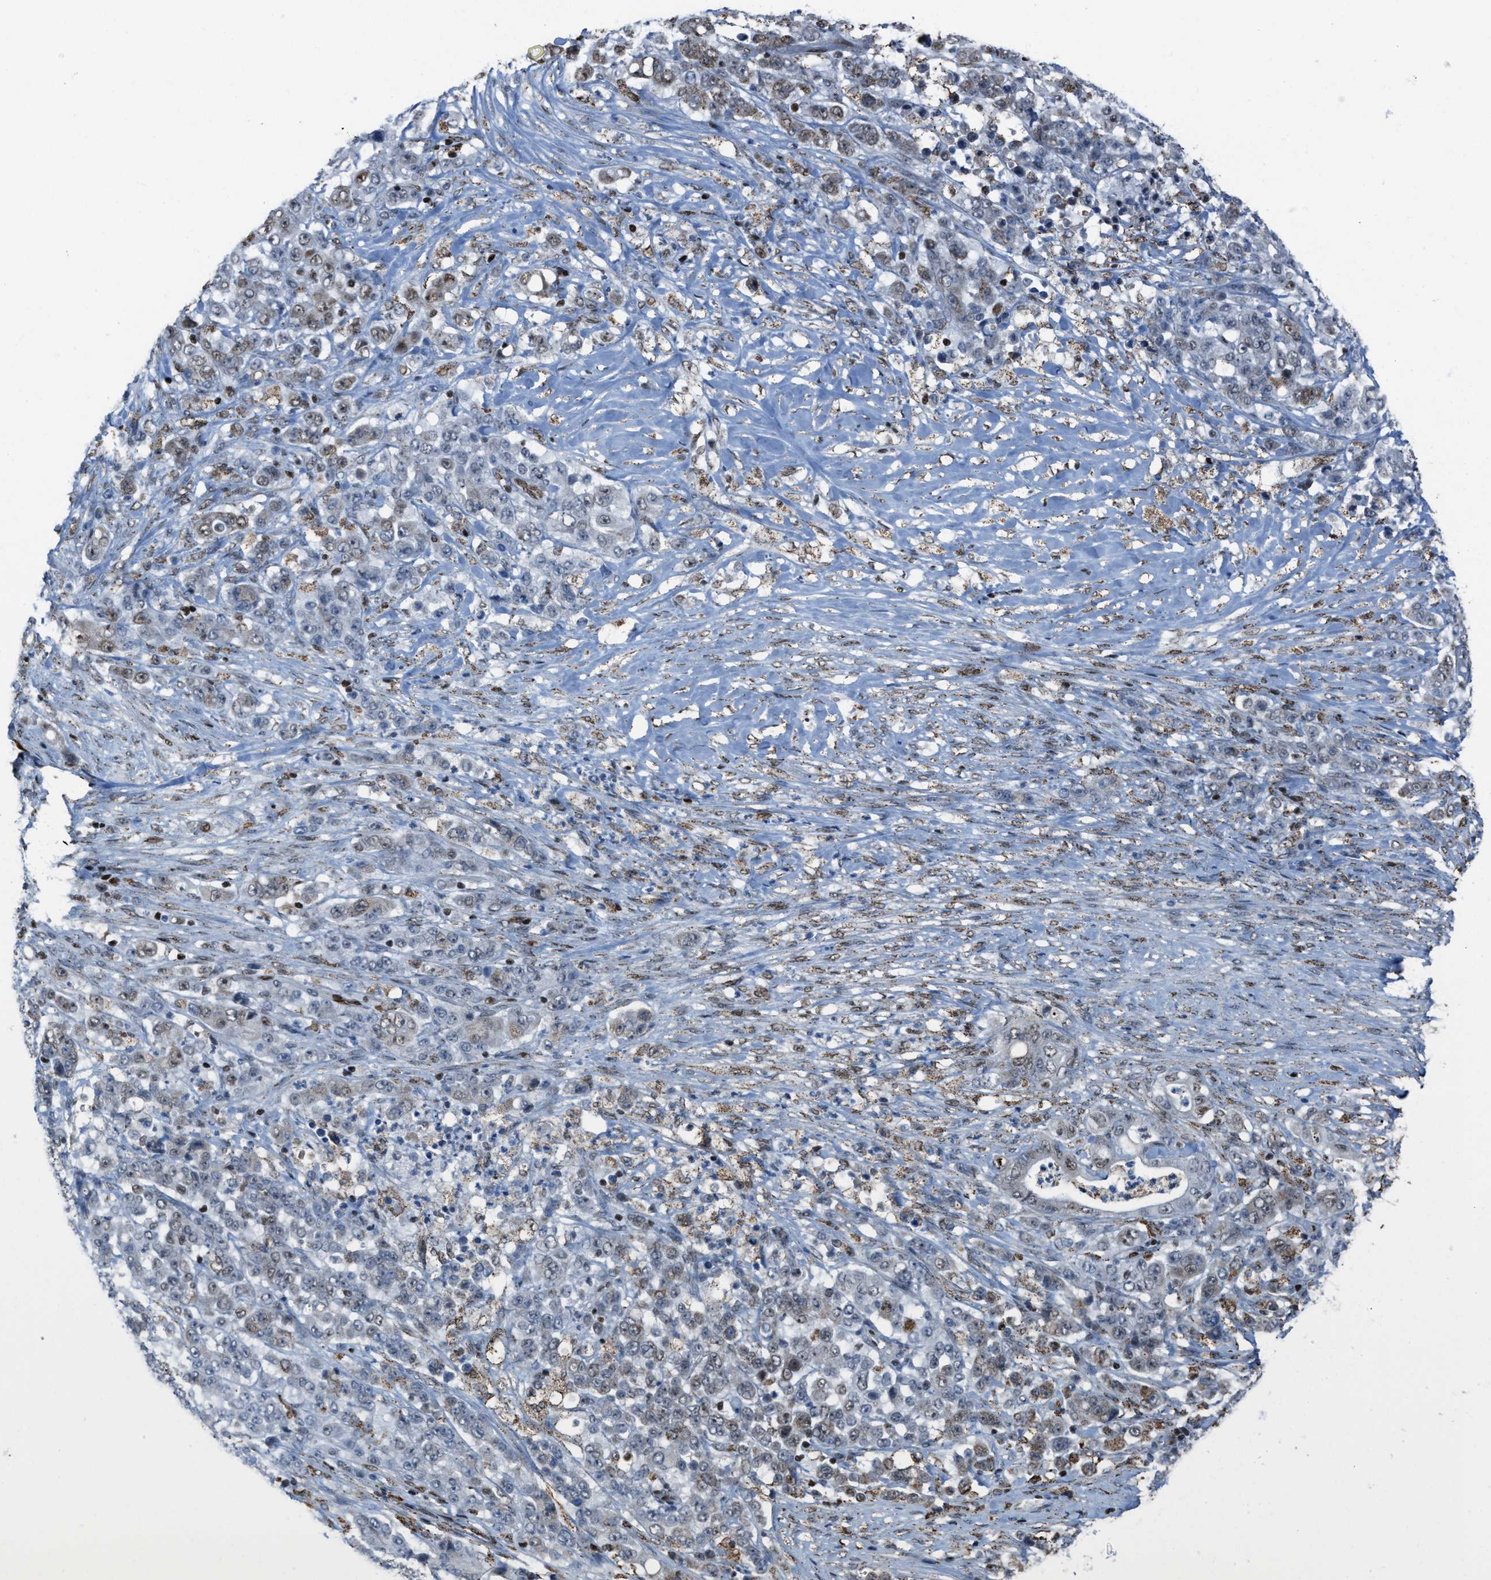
{"staining": {"intensity": "weak", "quantity": "<25%", "location": "cytoplasmic/membranous,nuclear"}, "tissue": "stomach cancer", "cell_type": "Tumor cells", "image_type": "cancer", "snomed": [{"axis": "morphology", "description": "Adenocarcinoma, NOS"}, {"axis": "topography", "description": "Stomach"}], "caption": "IHC of human adenocarcinoma (stomach) reveals no staining in tumor cells.", "gene": "SLFN5", "patient": {"sex": "female", "age": 73}}